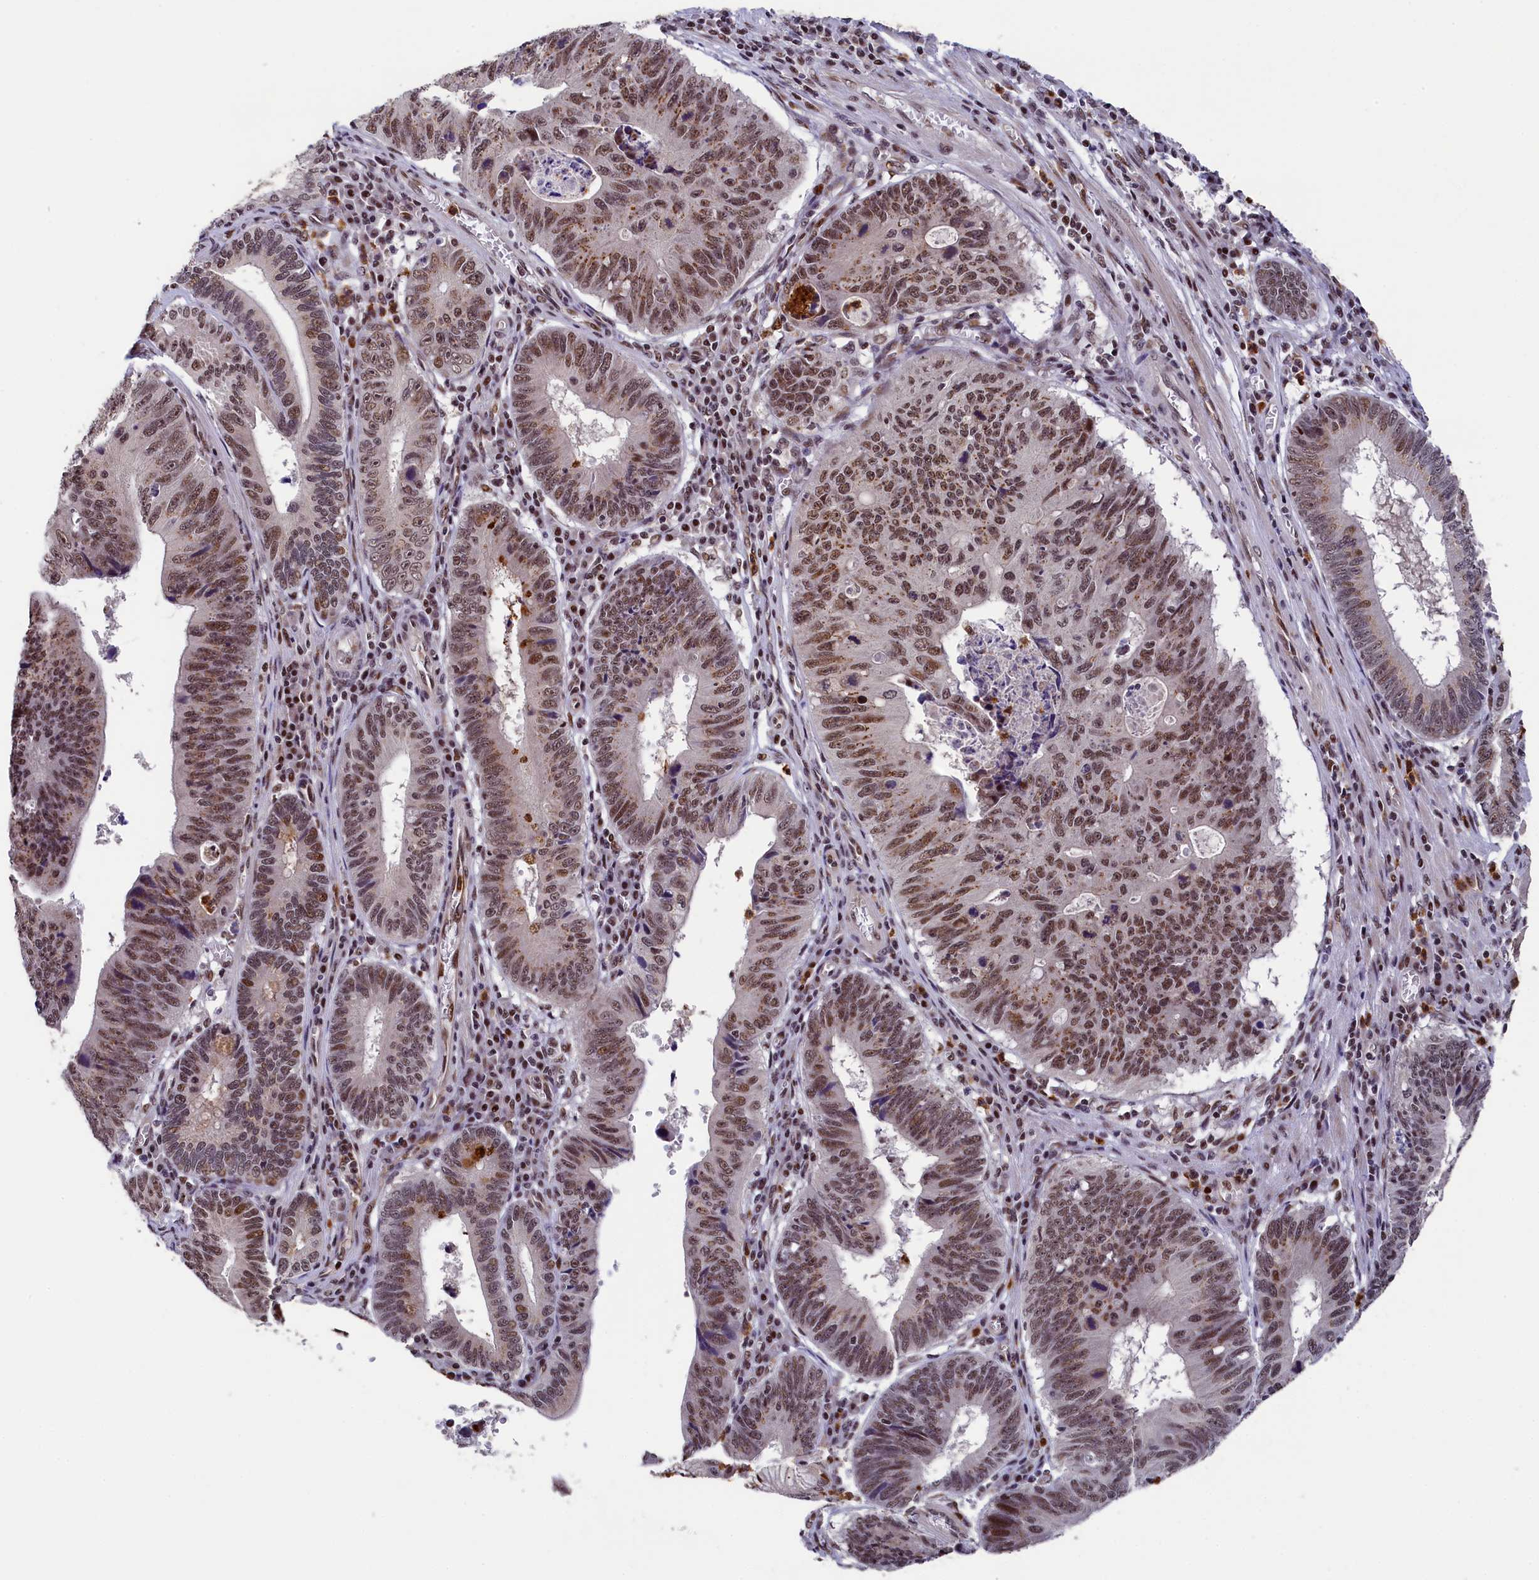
{"staining": {"intensity": "strong", "quantity": ">75%", "location": "cytoplasmic/membranous,nuclear"}, "tissue": "stomach cancer", "cell_type": "Tumor cells", "image_type": "cancer", "snomed": [{"axis": "morphology", "description": "Adenocarcinoma, NOS"}, {"axis": "topography", "description": "Stomach"}], "caption": "Stomach adenocarcinoma stained for a protein displays strong cytoplasmic/membranous and nuclear positivity in tumor cells.", "gene": "ADIG", "patient": {"sex": "male", "age": 59}}